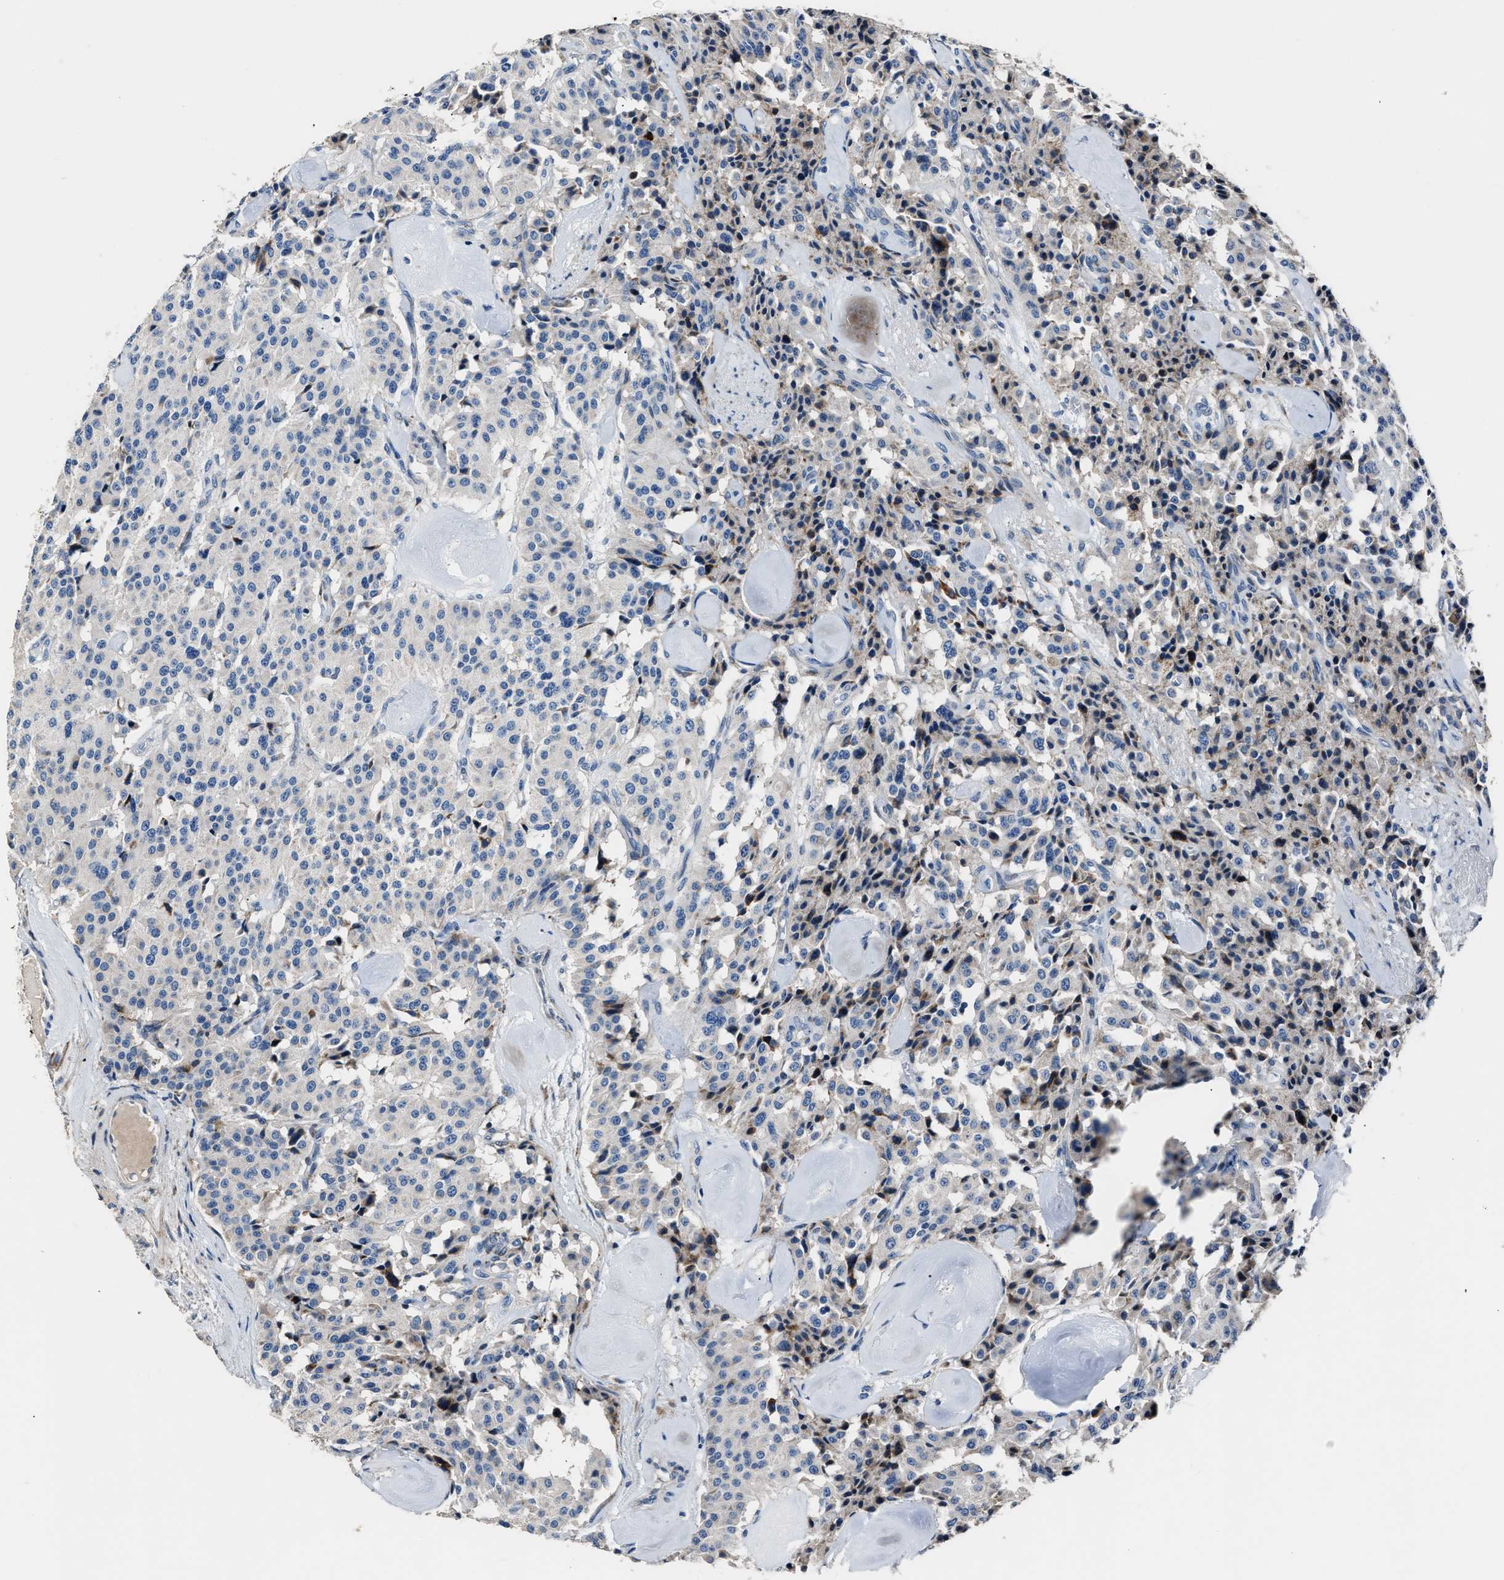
{"staining": {"intensity": "weak", "quantity": "<25%", "location": "cytoplasmic/membranous"}, "tissue": "carcinoid", "cell_type": "Tumor cells", "image_type": "cancer", "snomed": [{"axis": "morphology", "description": "Carcinoid, malignant, NOS"}, {"axis": "topography", "description": "Lung"}], "caption": "Tumor cells are negative for protein expression in human carcinoid (malignant).", "gene": "DNAJC24", "patient": {"sex": "male", "age": 30}}